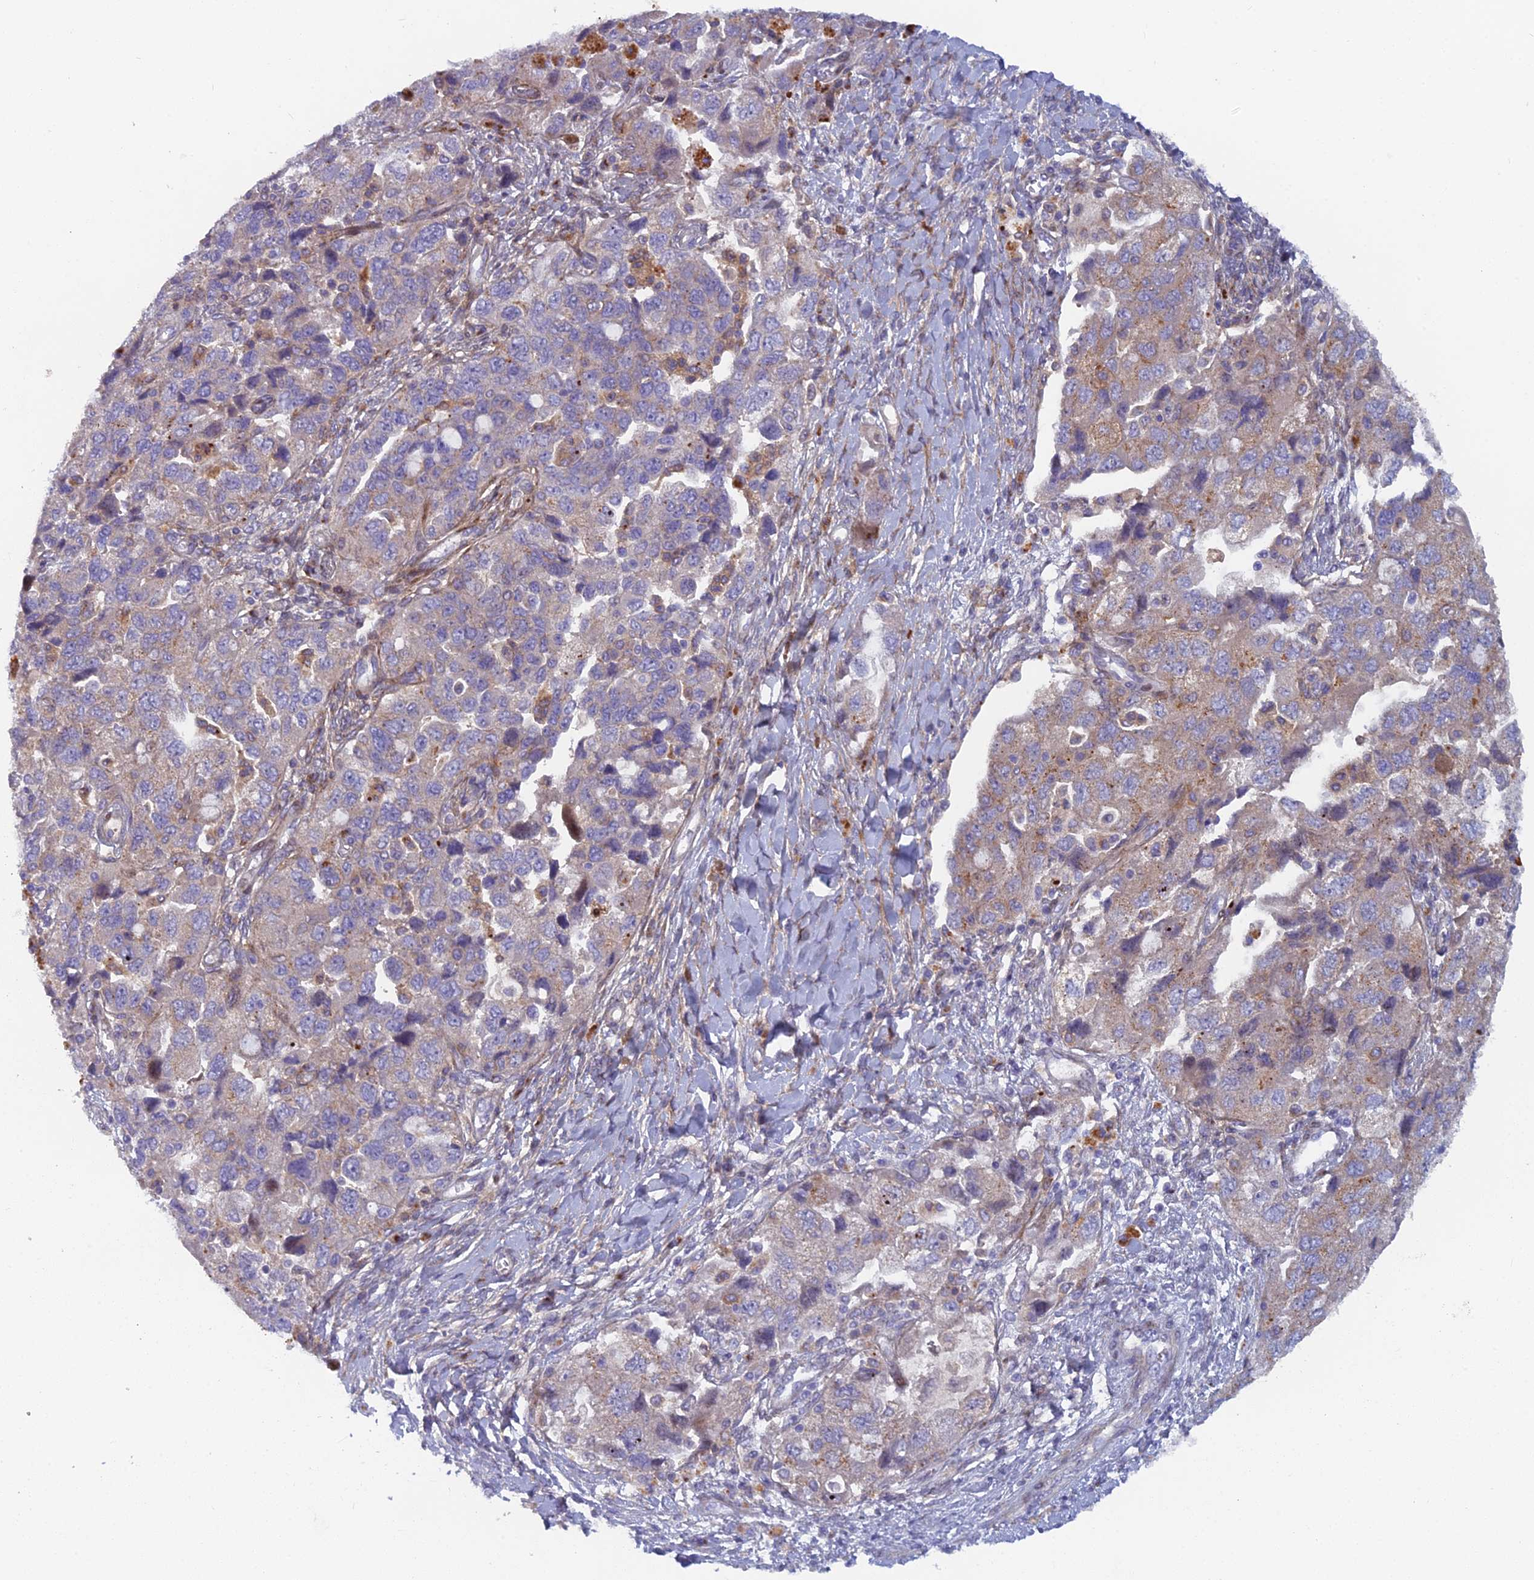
{"staining": {"intensity": "moderate", "quantity": "25%-75%", "location": "cytoplasmic/membranous"}, "tissue": "ovarian cancer", "cell_type": "Tumor cells", "image_type": "cancer", "snomed": [{"axis": "morphology", "description": "Carcinoma, NOS"}, {"axis": "morphology", "description": "Cystadenocarcinoma, serous, NOS"}, {"axis": "topography", "description": "Ovary"}], "caption": "The micrograph reveals staining of carcinoma (ovarian), revealing moderate cytoplasmic/membranous protein positivity (brown color) within tumor cells.", "gene": "B9D2", "patient": {"sex": "female", "age": 69}}